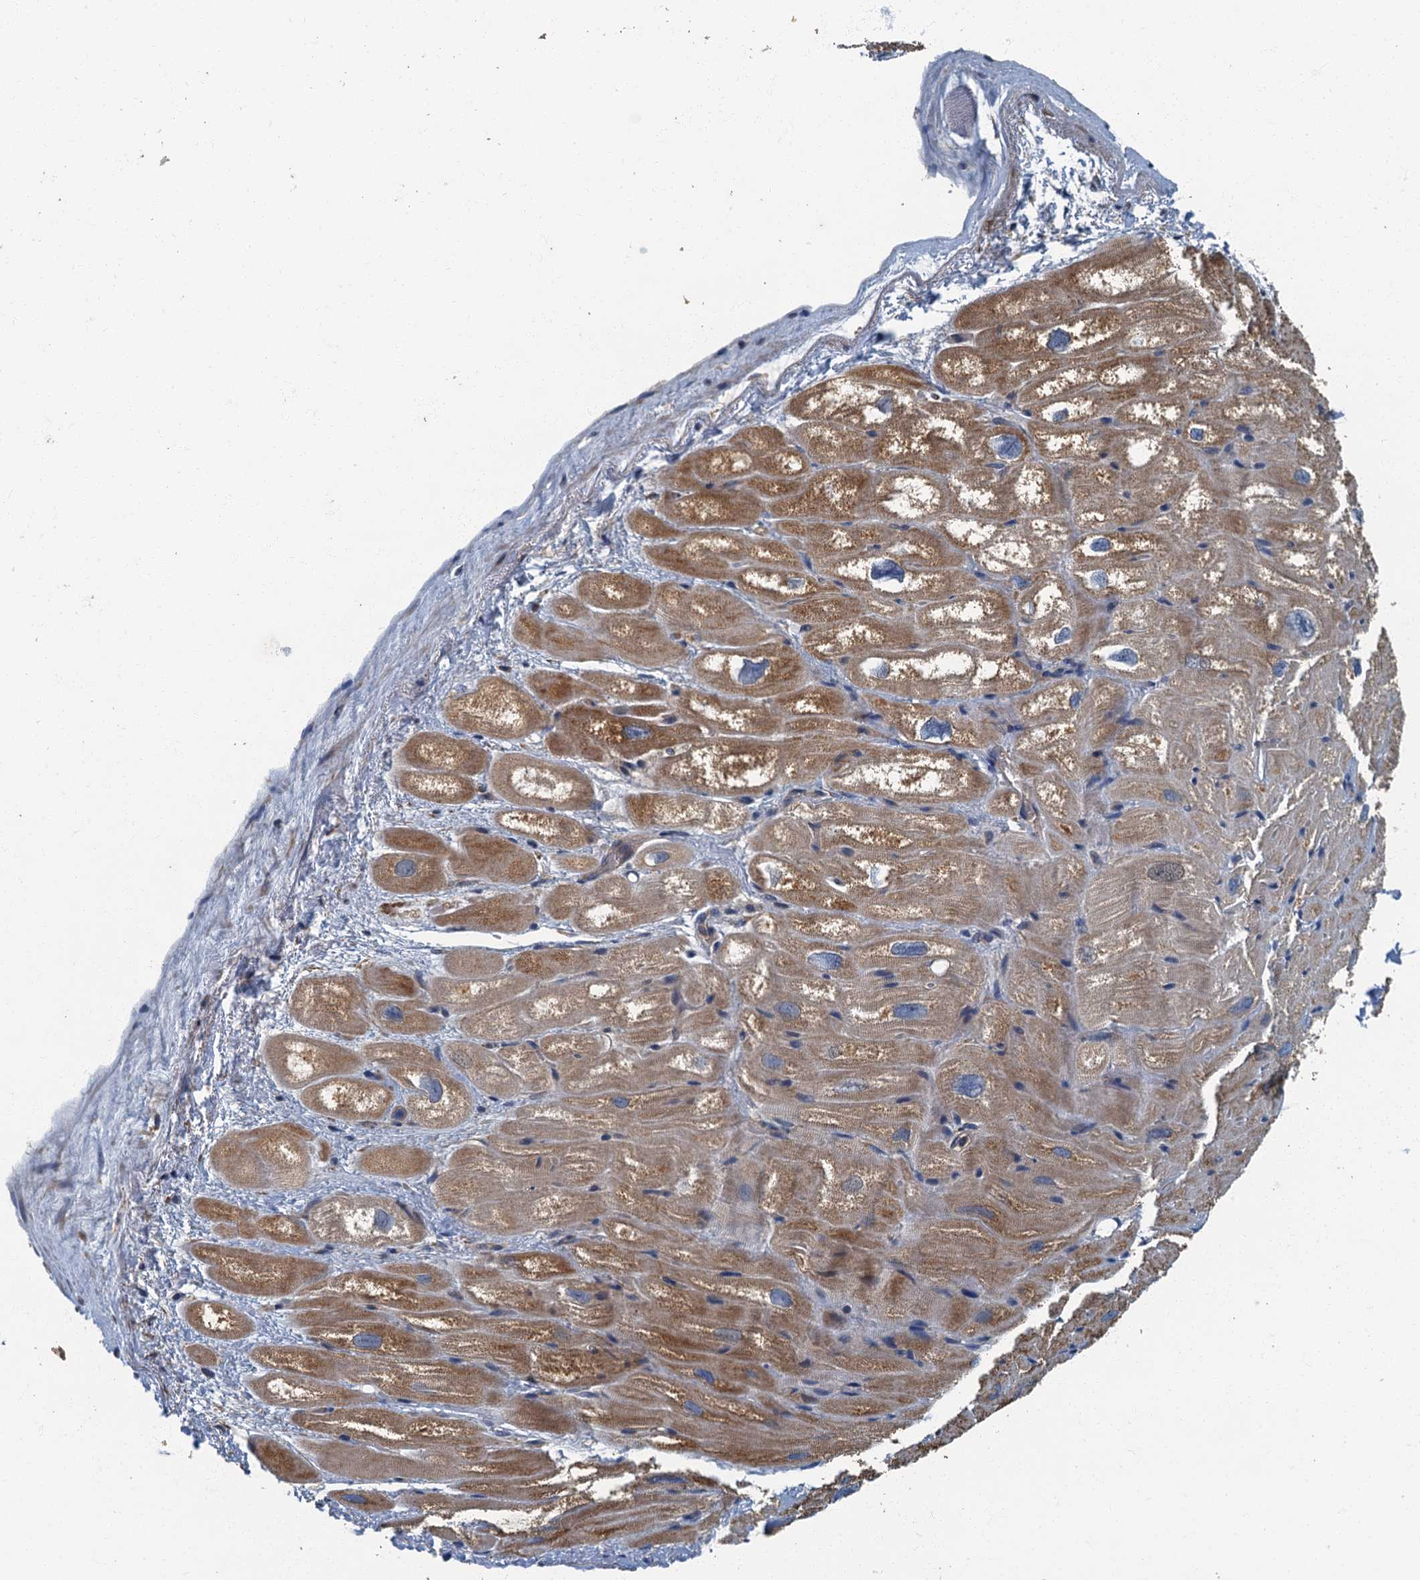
{"staining": {"intensity": "moderate", "quantity": "25%-75%", "location": "cytoplasmic/membranous"}, "tissue": "heart muscle", "cell_type": "Cardiomyocytes", "image_type": "normal", "snomed": [{"axis": "morphology", "description": "Normal tissue, NOS"}, {"axis": "topography", "description": "Heart"}], "caption": "Brown immunohistochemical staining in benign human heart muscle reveals moderate cytoplasmic/membranous expression in about 25%-75% of cardiomyocytes. (IHC, brightfield microscopy, high magnification).", "gene": "DDX49", "patient": {"sex": "male", "age": 50}}